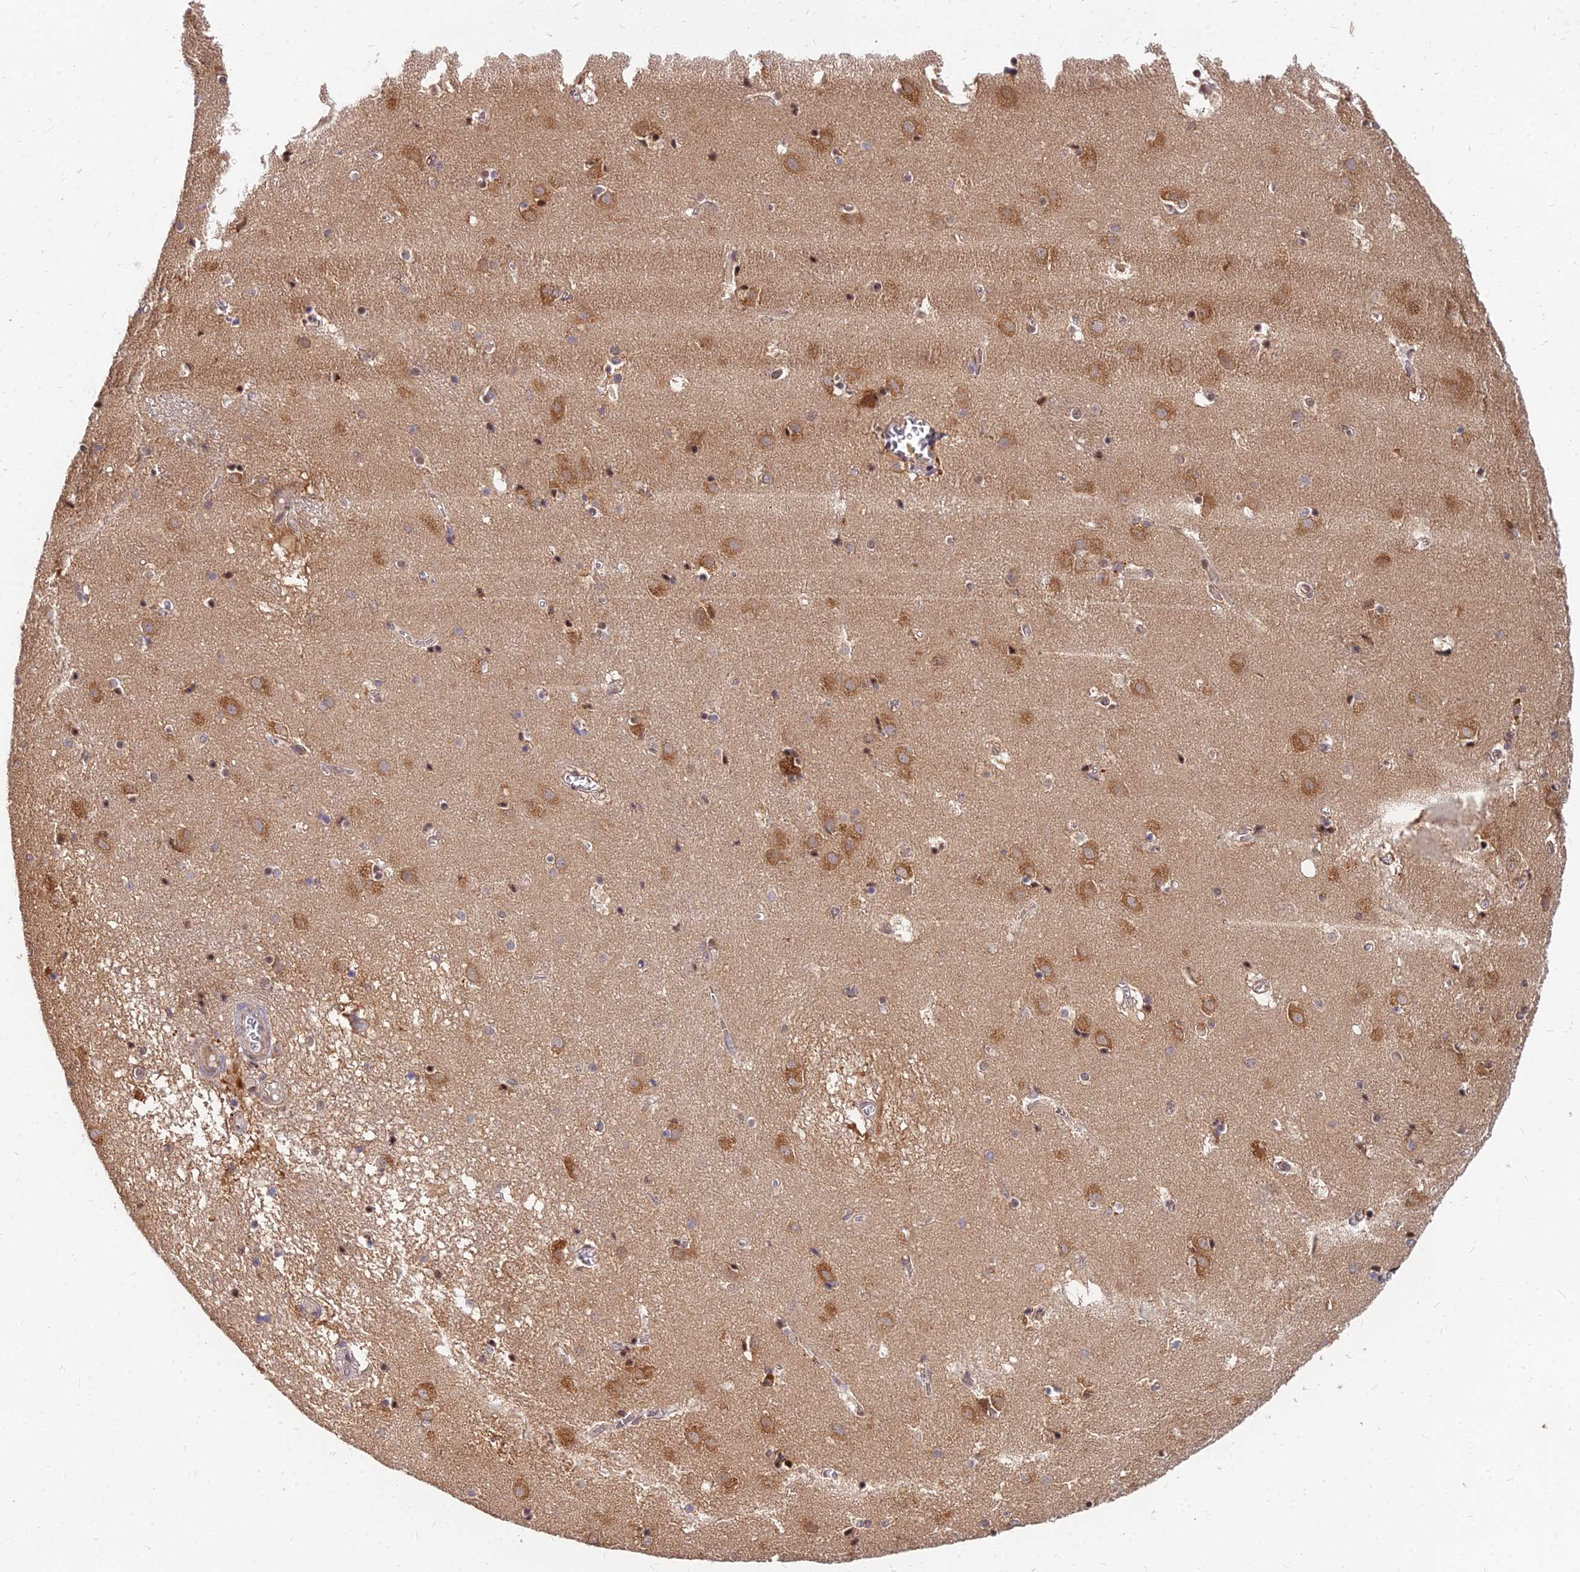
{"staining": {"intensity": "negative", "quantity": "none", "location": "none"}, "tissue": "caudate", "cell_type": "Glial cells", "image_type": "normal", "snomed": [{"axis": "morphology", "description": "Normal tissue, NOS"}, {"axis": "topography", "description": "Lateral ventricle wall"}], "caption": "Immunohistochemical staining of benign caudate shows no significant expression in glial cells. (Brightfield microscopy of DAB (3,3'-diaminobenzidine) IHC at high magnification).", "gene": "CCT6A", "patient": {"sex": "male", "age": 70}}